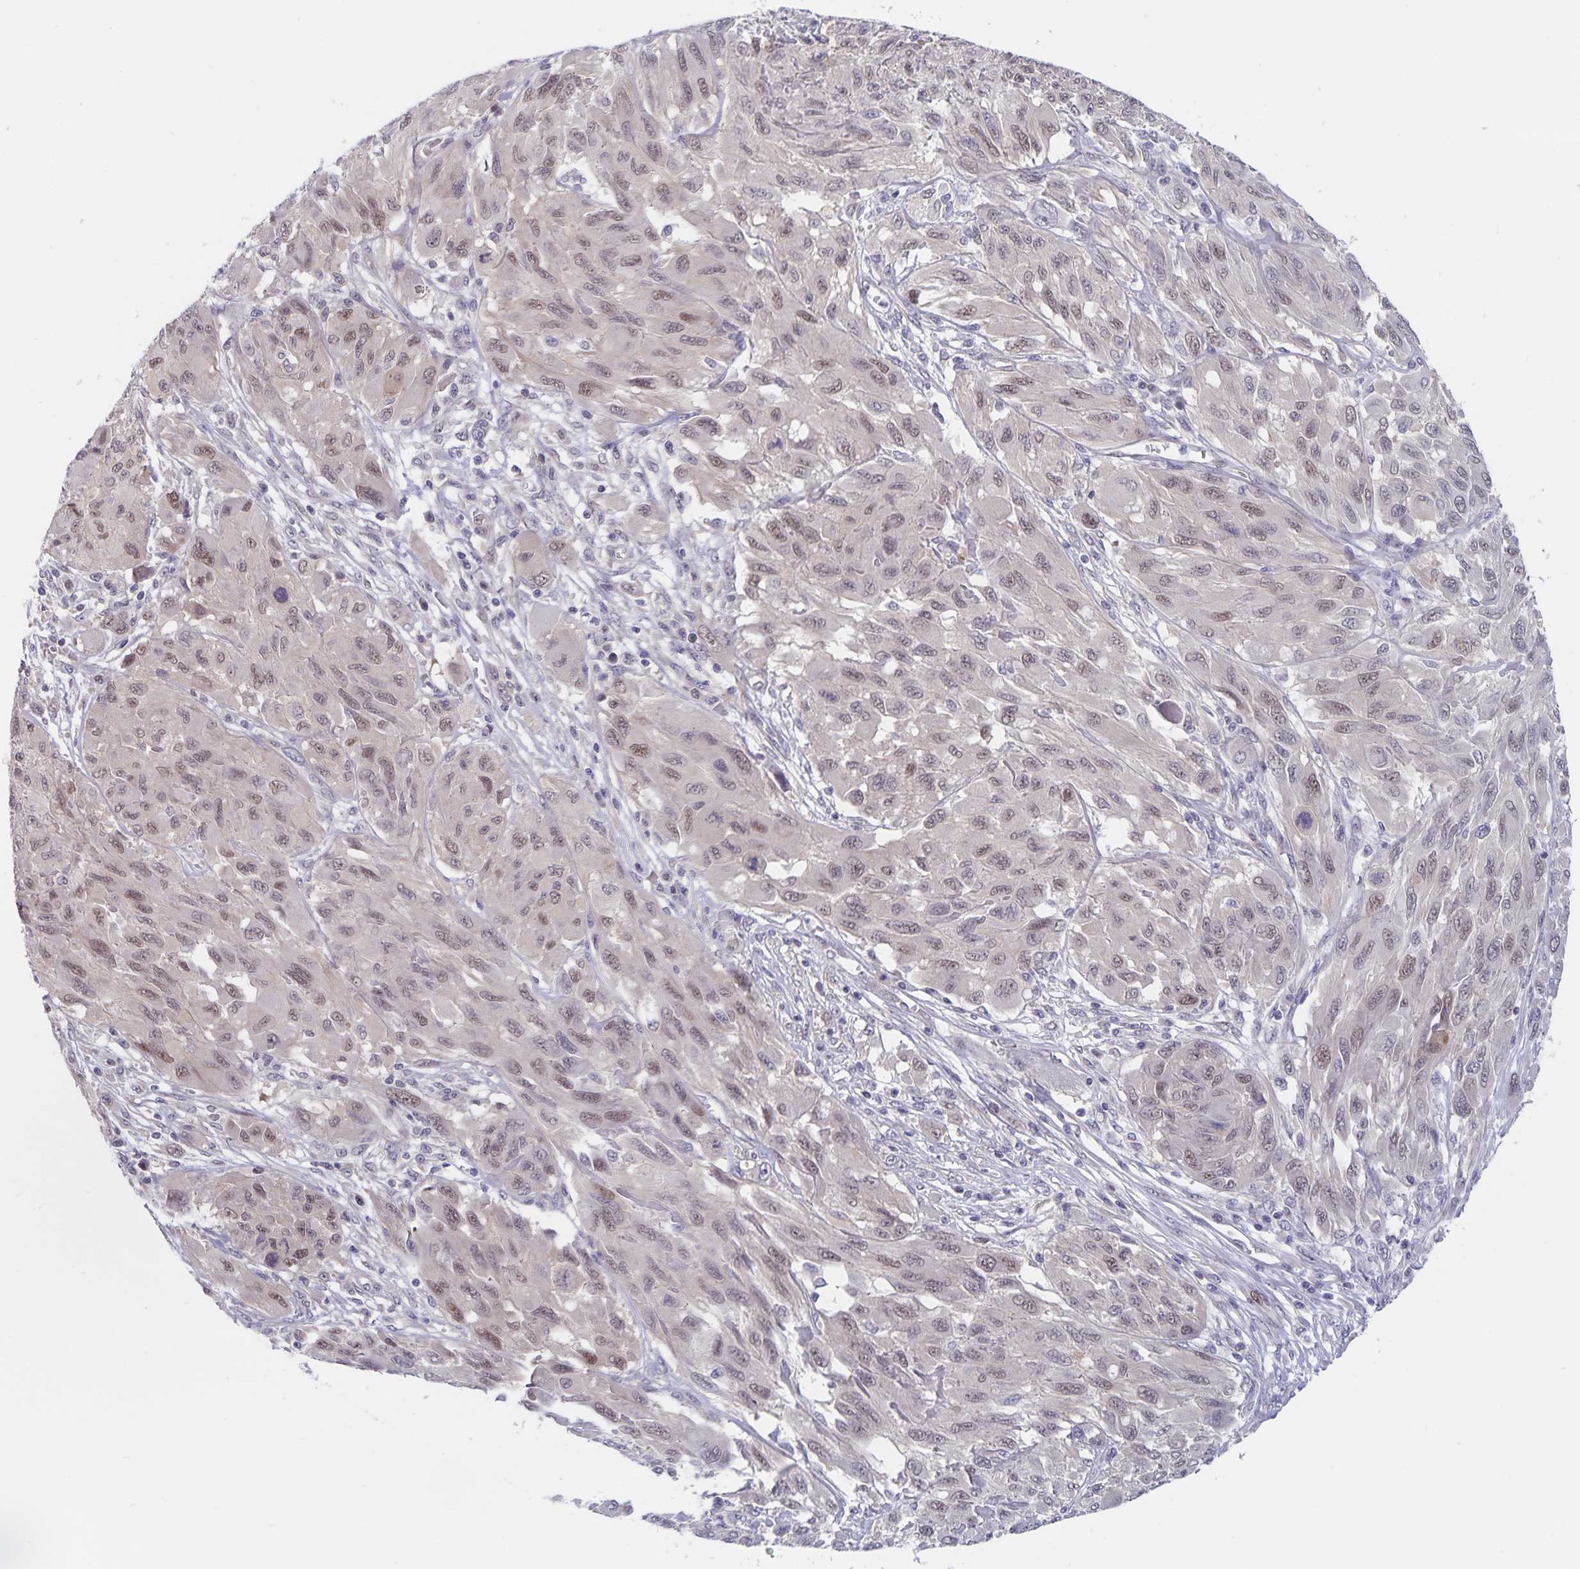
{"staining": {"intensity": "weak", "quantity": ">75%", "location": "nuclear"}, "tissue": "melanoma", "cell_type": "Tumor cells", "image_type": "cancer", "snomed": [{"axis": "morphology", "description": "Malignant melanoma, NOS"}, {"axis": "topography", "description": "Skin"}], "caption": "IHC of human melanoma displays low levels of weak nuclear positivity in approximately >75% of tumor cells.", "gene": "BAG6", "patient": {"sex": "female", "age": 91}}